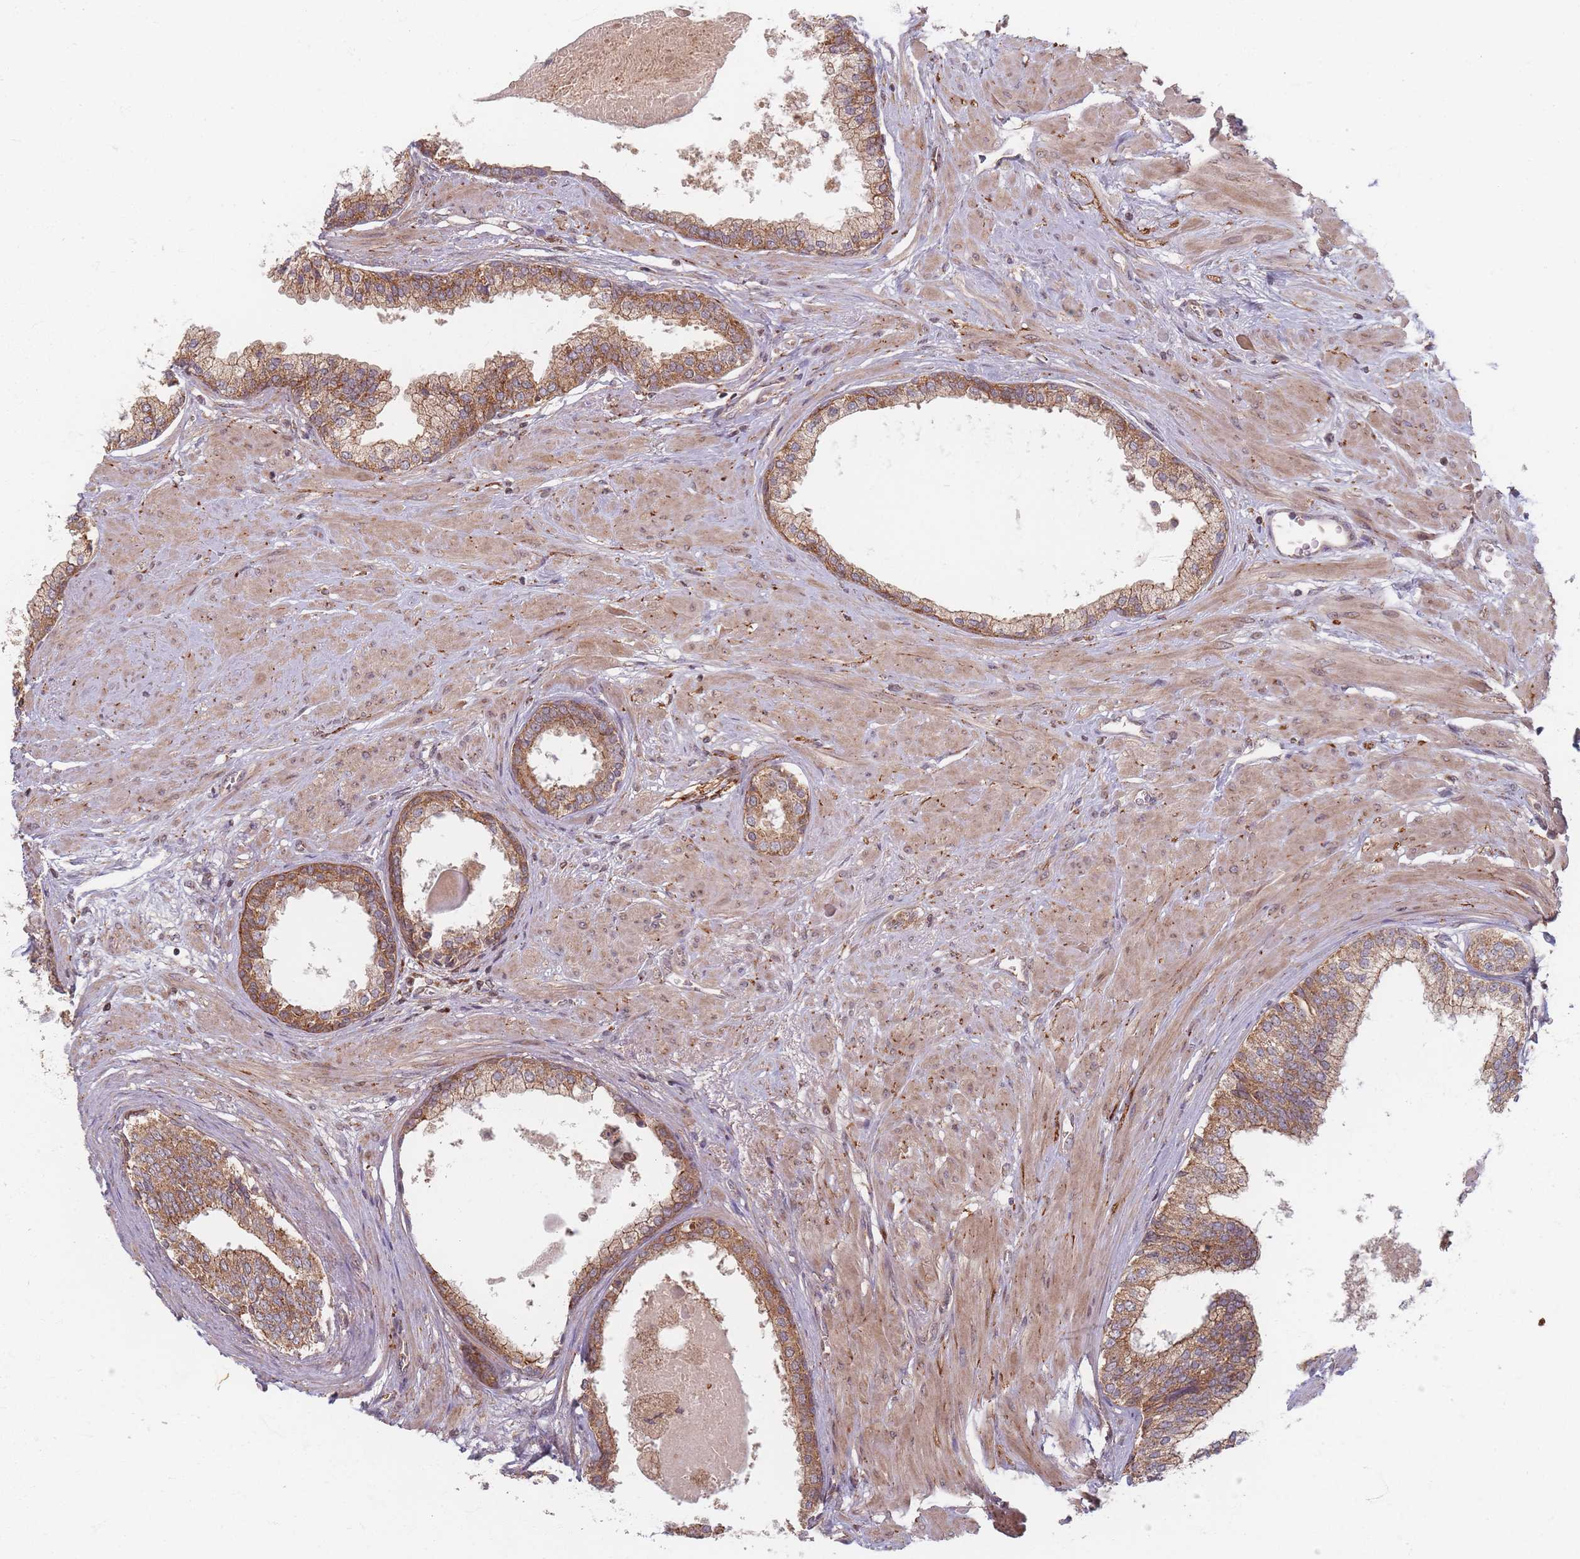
{"staining": {"intensity": "moderate", "quantity": ">75%", "location": "cytoplasmic/membranous"}, "tissue": "prostate", "cell_type": "Glandular cells", "image_type": "normal", "snomed": [{"axis": "morphology", "description": "Normal tissue, NOS"}, {"axis": "topography", "description": "Prostate"}], "caption": "Protein expression analysis of normal prostate reveals moderate cytoplasmic/membranous expression in about >75% of glandular cells.", "gene": "RADX", "patient": {"sex": "male", "age": 57}}